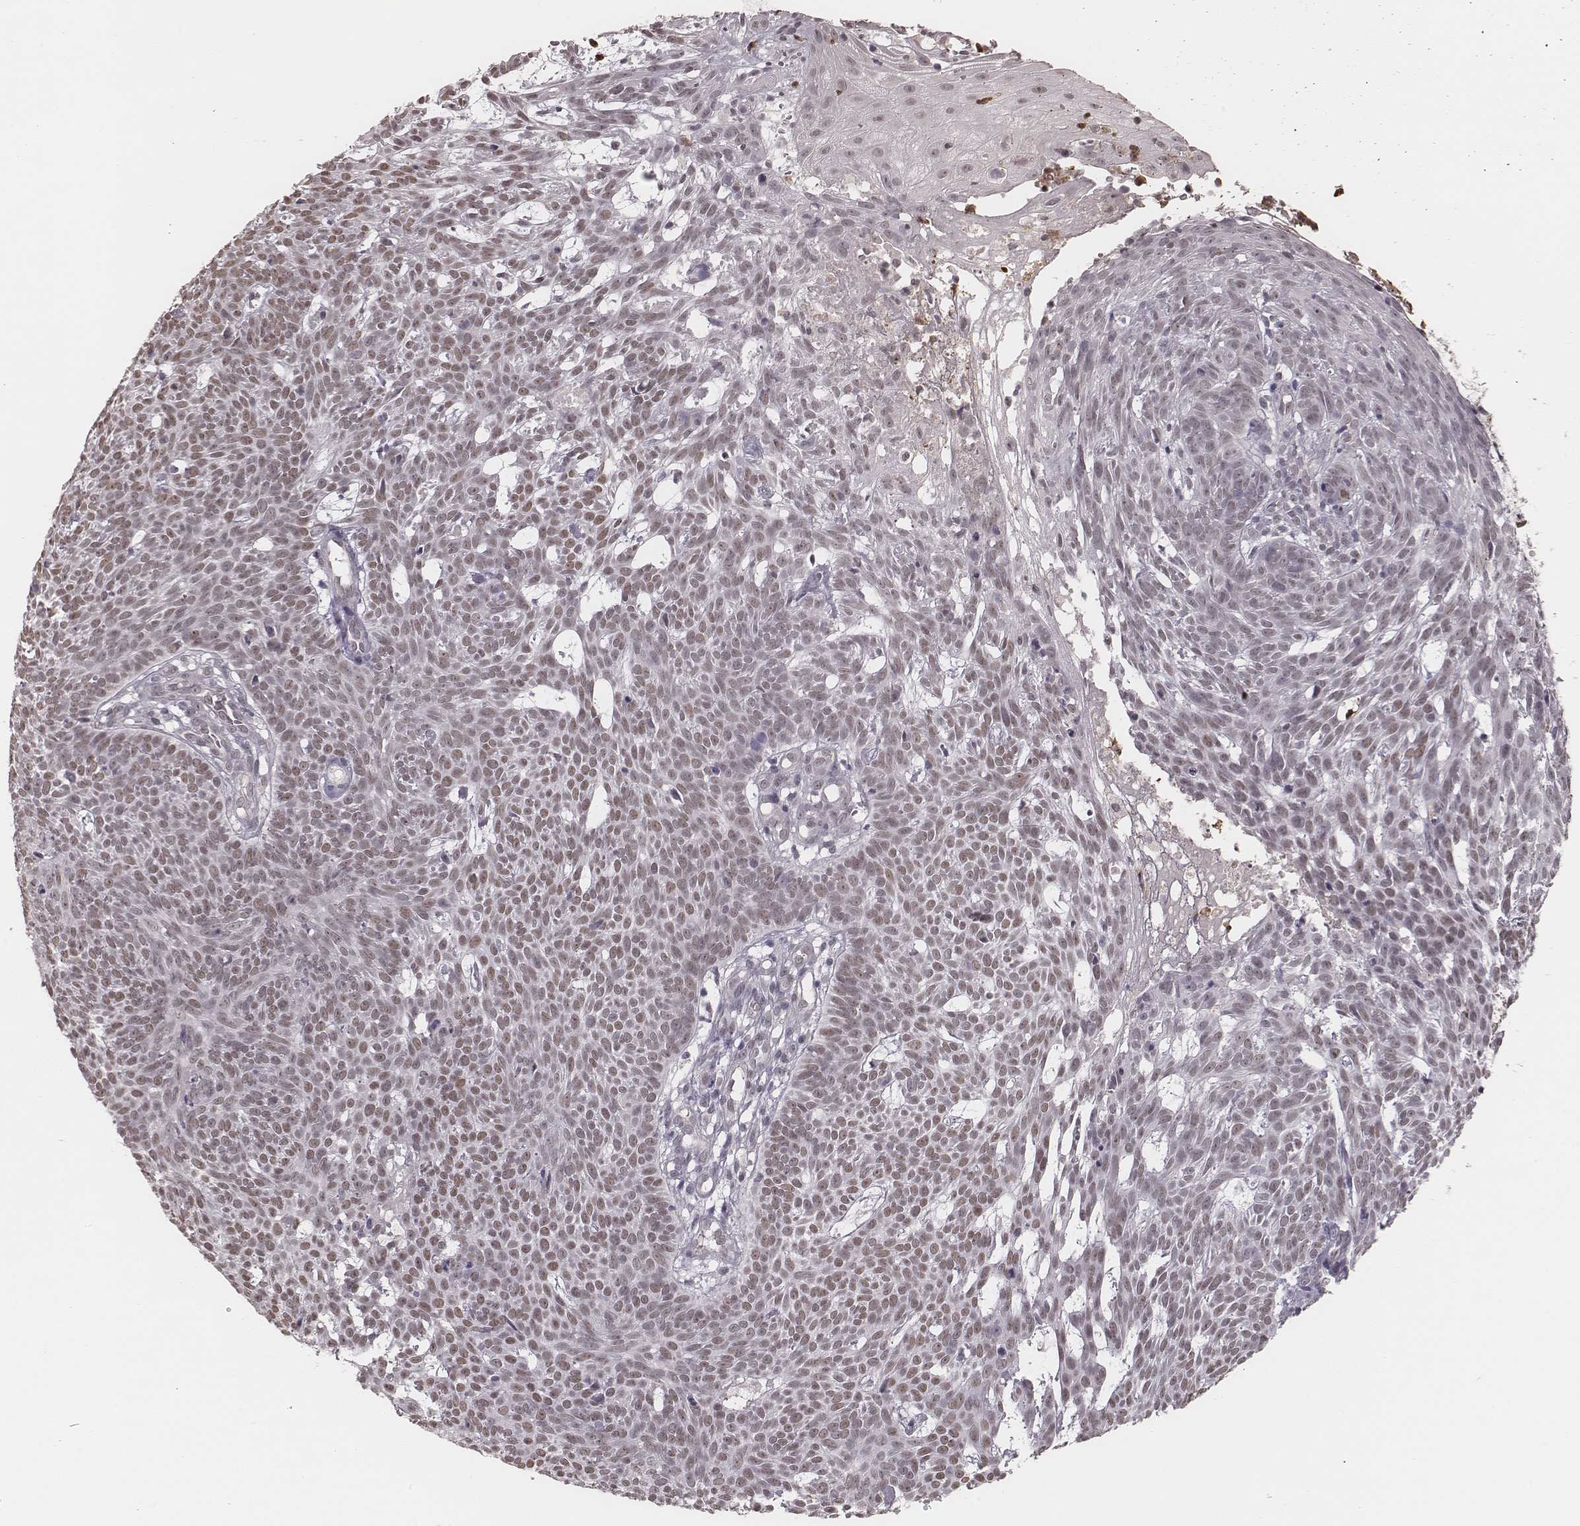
{"staining": {"intensity": "weak", "quantity": "25%-75%", "location": "nuclear"}, "tissue": "skin cancer", "cell_type": "Tumor cells", "image_type": "cancer", "snomed": [{"axis": "morphology", "description": "Basal cell carcinoma"}, {"axis": "topography", "description": "Skin"}], "caption": "High-power microscopy captured an immunohistochemistry image of skin basal cell carcinoma, revealing weak nuclear staining in approximately 25%-75% of tumor cells.", "gene": "KITLG", "patient": {"sex": "male", "age": 59}}